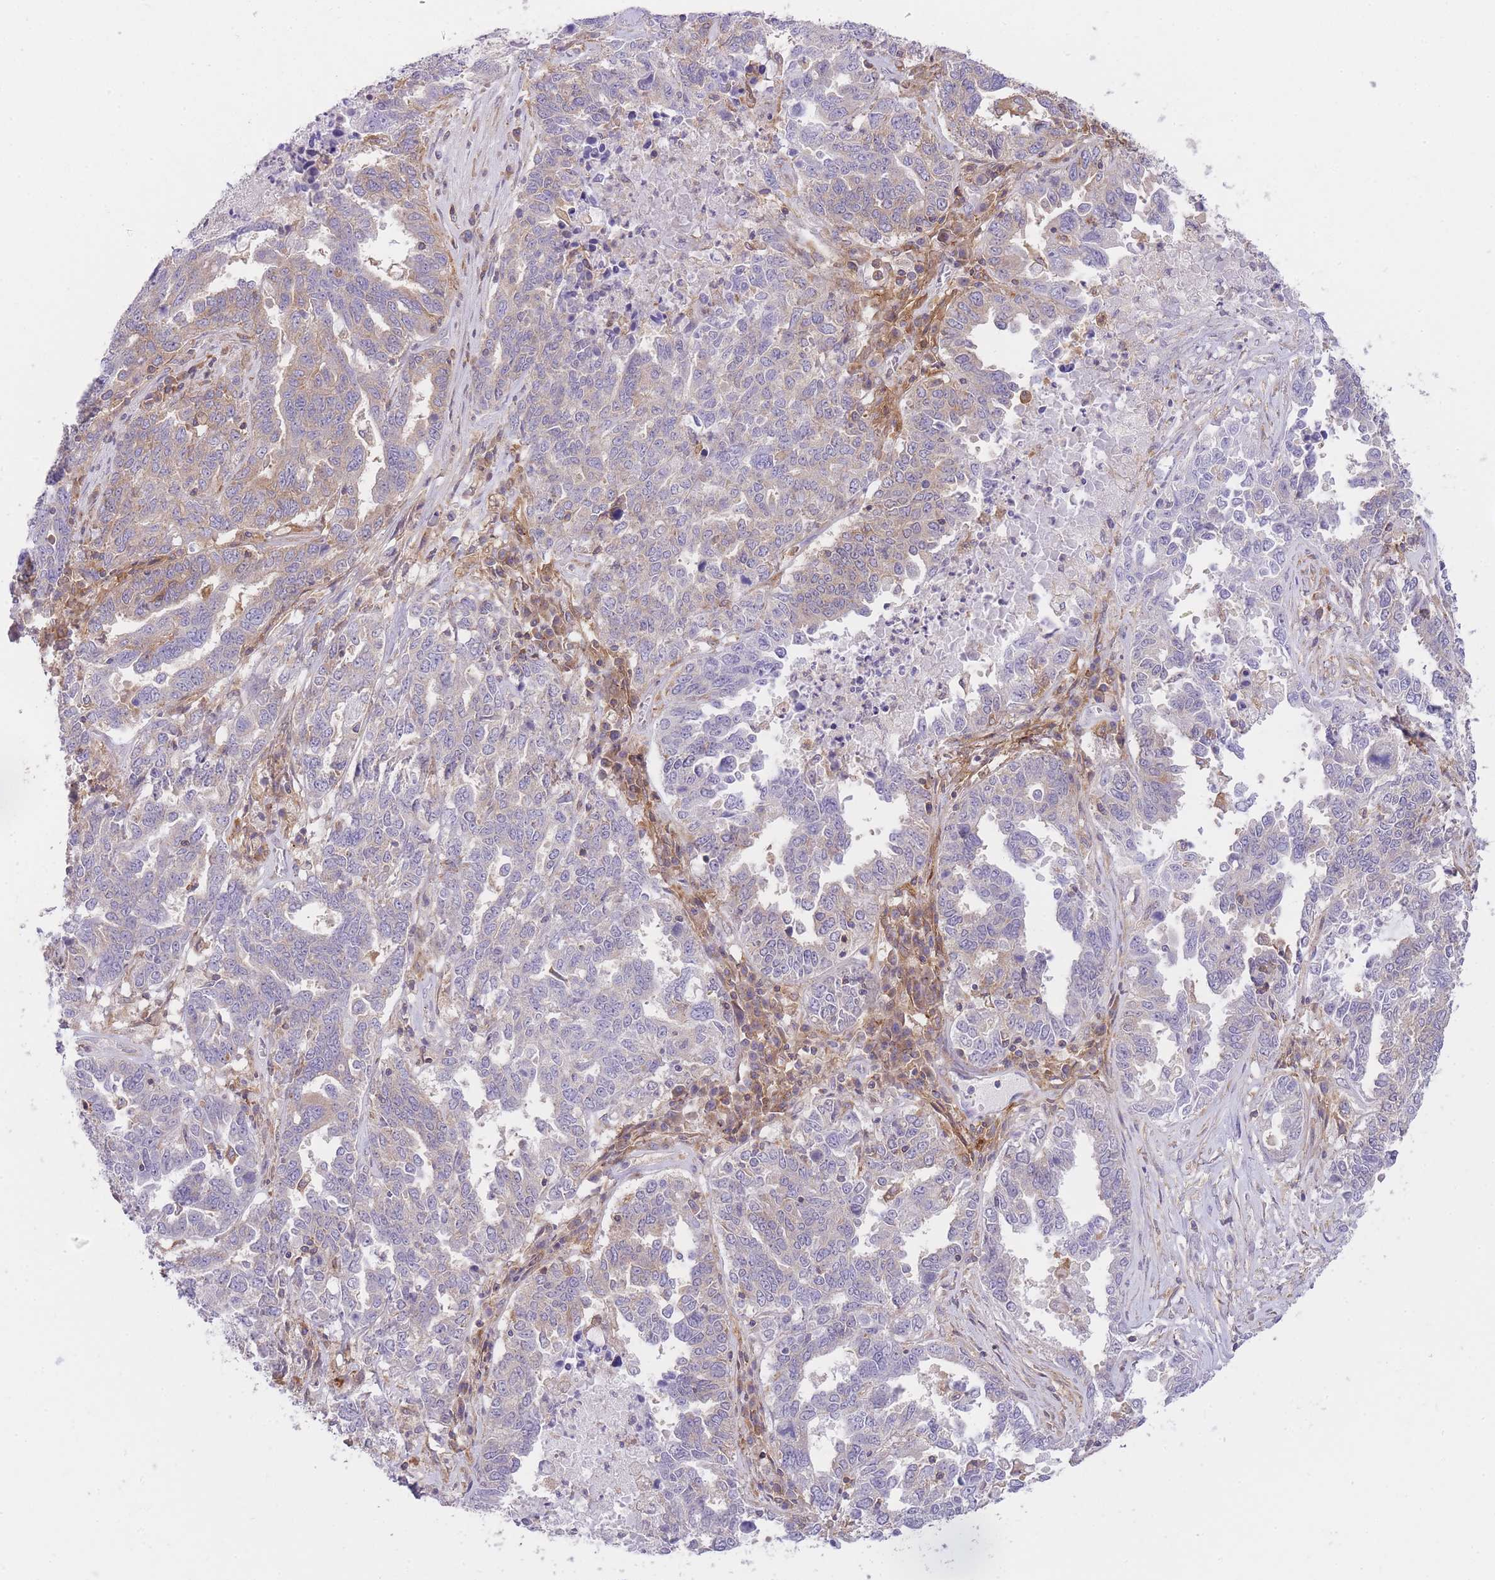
{"staining": {"intensity": "negative", "quantity": "none", "location": "none"}, "tissue": "ovarian cancer", "cell_type": "Tumor cells", "image_type": "cancer", "snomed": [{"axis": "morphology", "description": "Carcinoma, endometroid"}, {"axis": "topography", "description": "Ovary"}], "caption": "Ovarian endometroid carcinoma stained for a protein using immunohistochemistry (IHC) exhibits no expression tumor cells.", "gene": "PRKAR1A", "patient": {"sex": "female", "age": 62}}